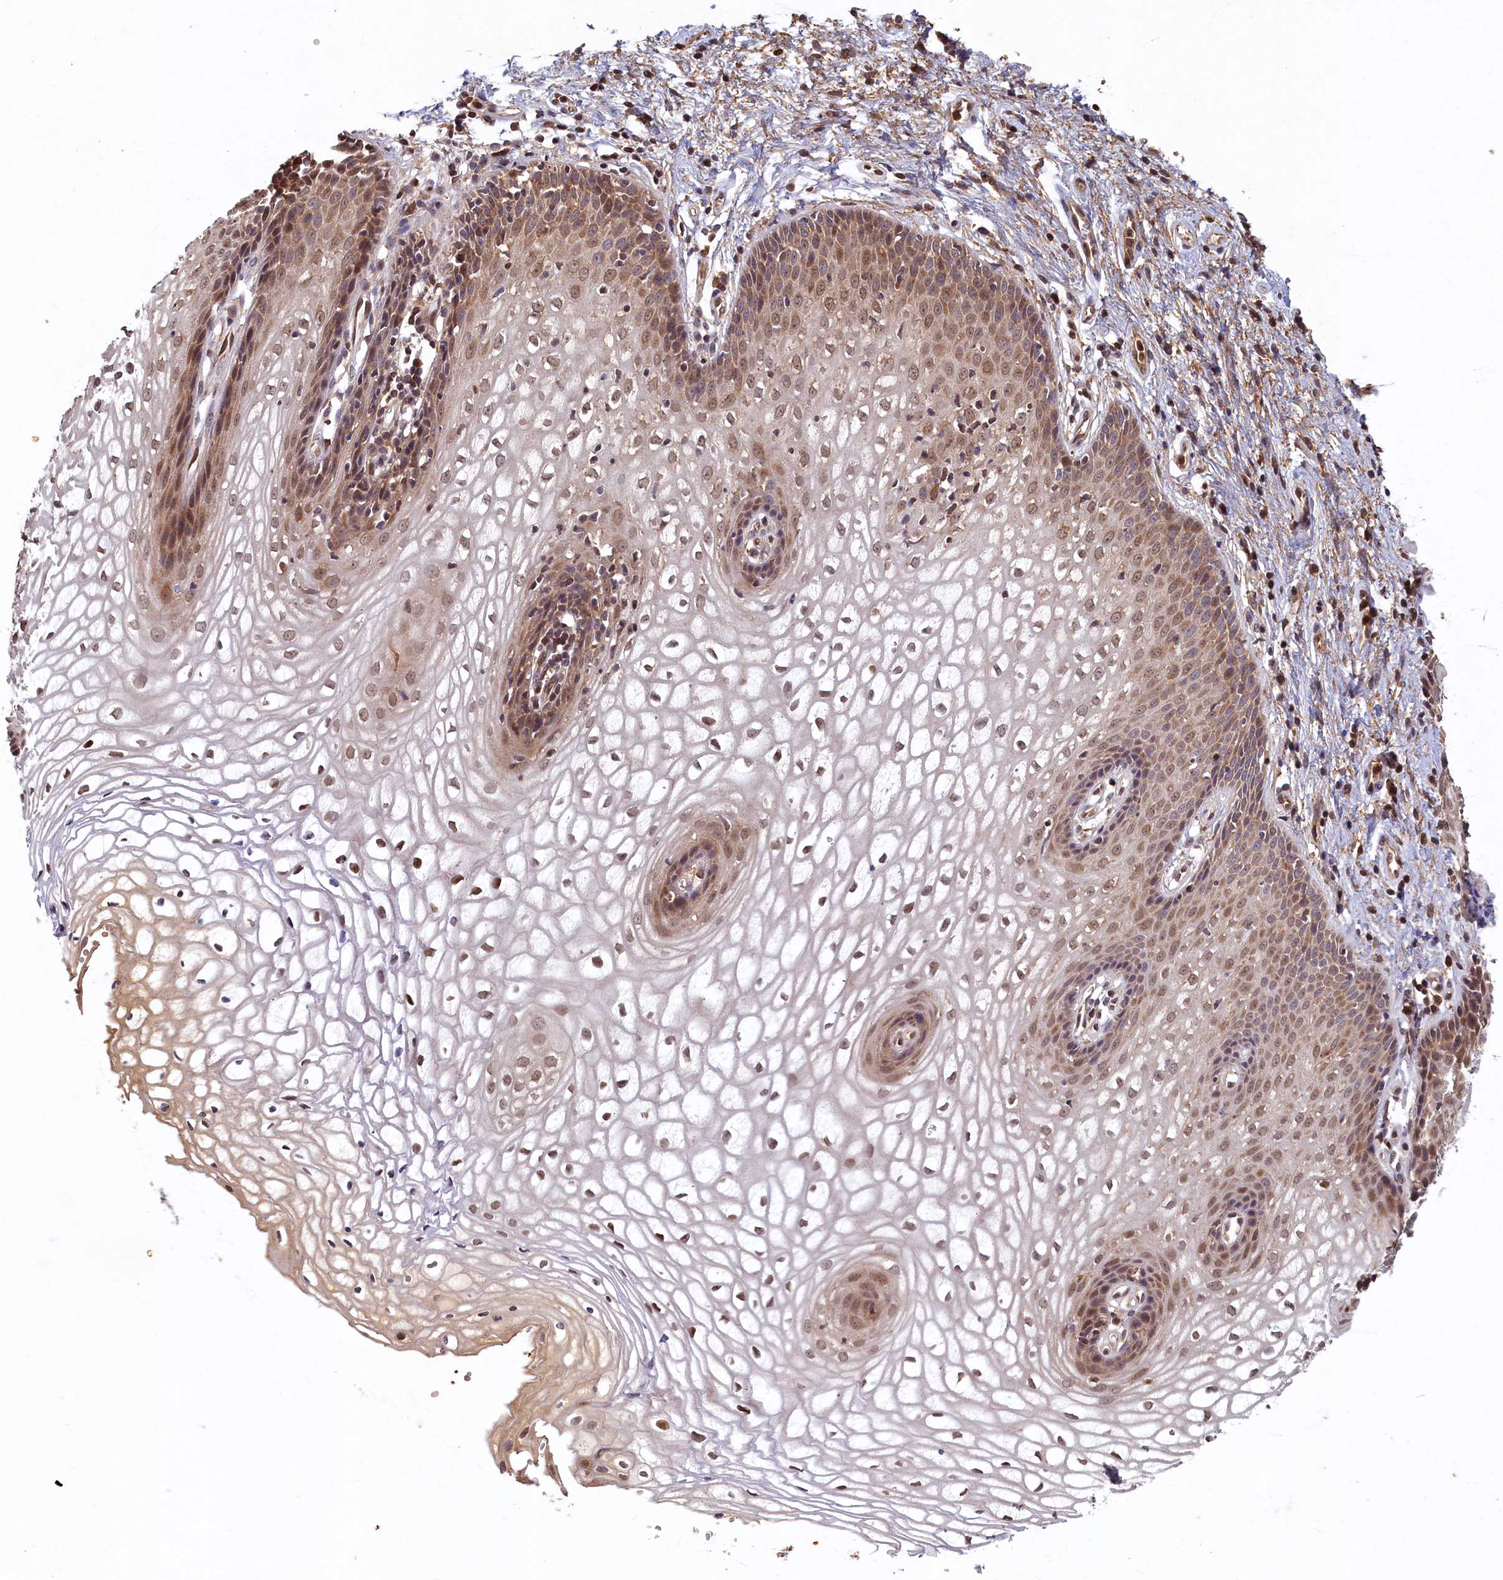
{"staining": {"intensity": "moderate", "quantity": "<25%", "location": "cytoplasmic/membranous,nuclear"}, "tissue": "vagina", "cell_type": "Squamous epithelial cells", "image_type": "normal", "snomed": [{"axis": "morphology", "description": "Normal tissue, NOS"}, {"axis": "topography", "description": "Vagina"}], "caption": "High-magnification brightfield microscopy of benign vagina stained with DAB (brown) and counterstained with hematoxylin (blue). squamous epithelial cells exhibit moderate cytoplasmic/membranous,nuclear staining is appreciated in about<25% of cells. Ihc stains the protein in brown and the nuclei are stained blue.", "gene": "LCMT2", "patient": {"sex": "female", "age": 34}}